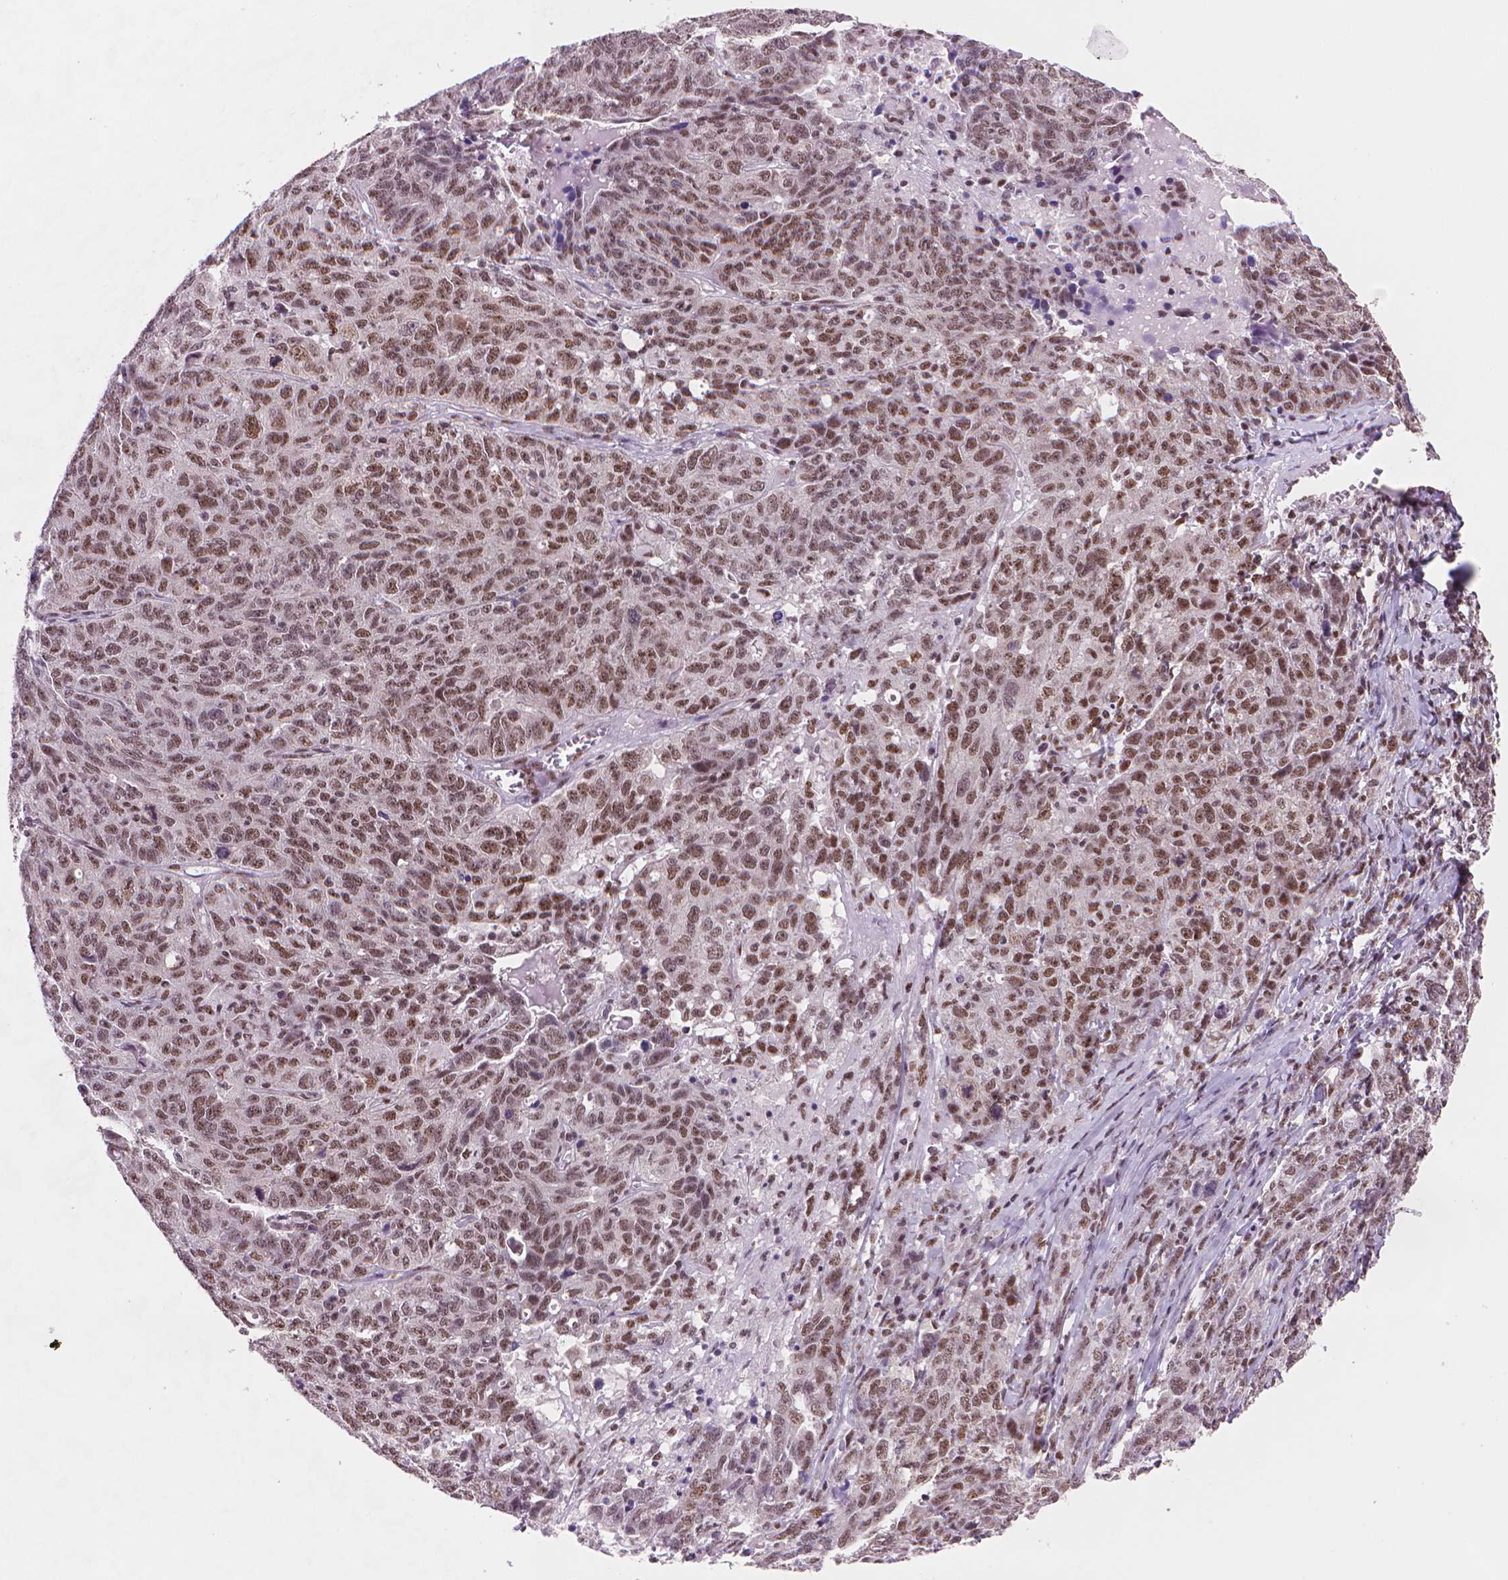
{"staining": {"intensity": "moderate", "quantity": ">75%", "location": "nuclear"}, "tissue": "ovarian cancer", "cell_type": "Tumor cells", "image_type": "cancer", "snomed": [{"axis": "morphology", "description": "Cystadenocarcinoma, serous, NOS"}, {"axis": "topography", "description": "Ovary"}], "caption": "Approximately >75% of tumor cells in ovarian cancer (serous cystadenocarcinoma) show moderate nuclear protein expression as visualized by brown immunohistochemical staining.", "gene": "UBN1", "patient": {"sex": "female", "age": 71}}